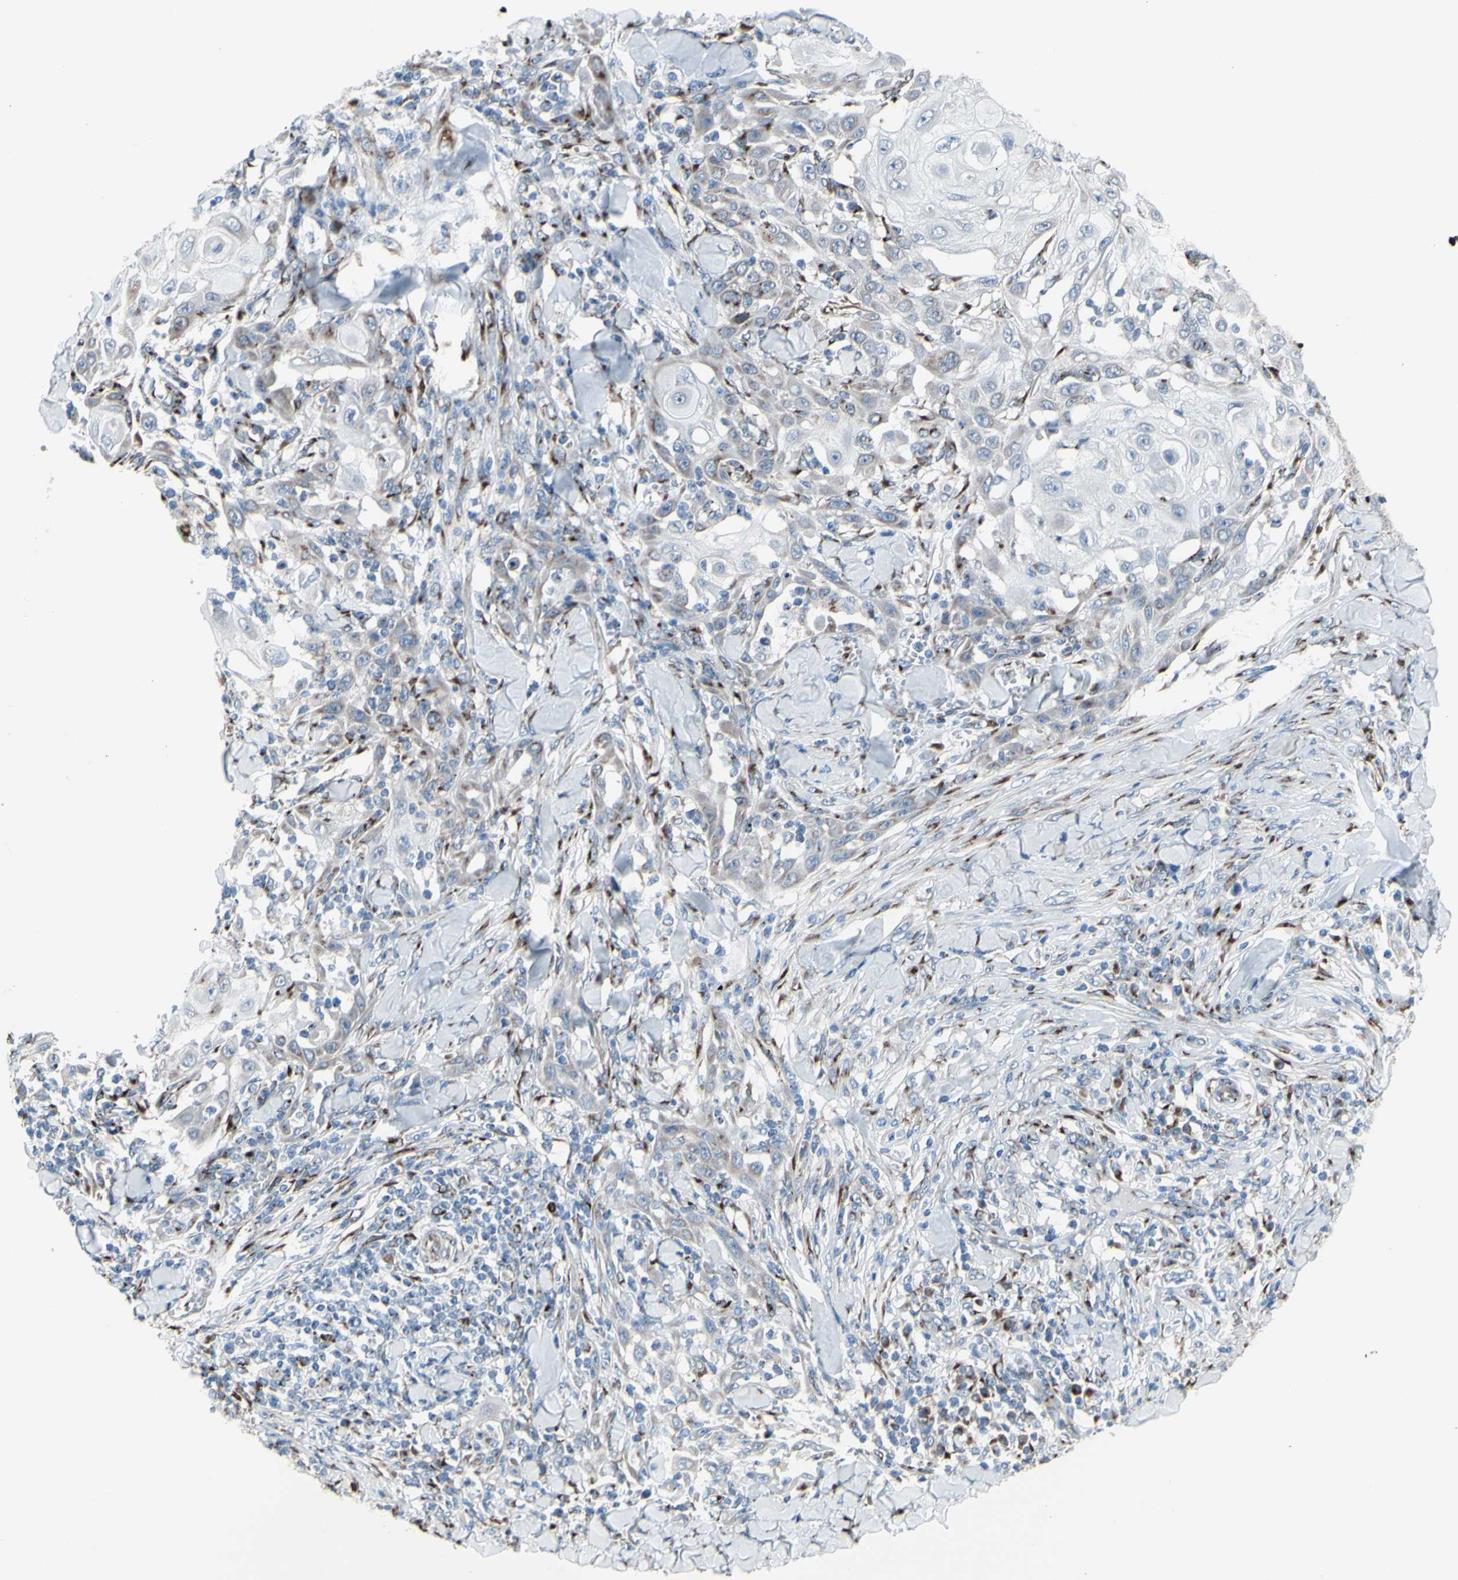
{"staining": {"intensity": "weak", "quantity": ">75%", "location": "cytoplasmic/membranous"}, "tissue": "skin cancer", "cell_type": "Tumor cells", "image_type": "cancer", "snomed": [{"axis": "morphology", "description": "Squamous cell carcinoma, NOS"}, {"axis": "topography", "description": "Skin"}], "caption": "IHC micrograph of human skin cancer stained for a protein (brown), which displays low levels of weak cytoplasmic/membranous positivity in approximately >75% of tumor cells.", "gene": "GLG1", "patient": {"sex": "male", "age": 24}}